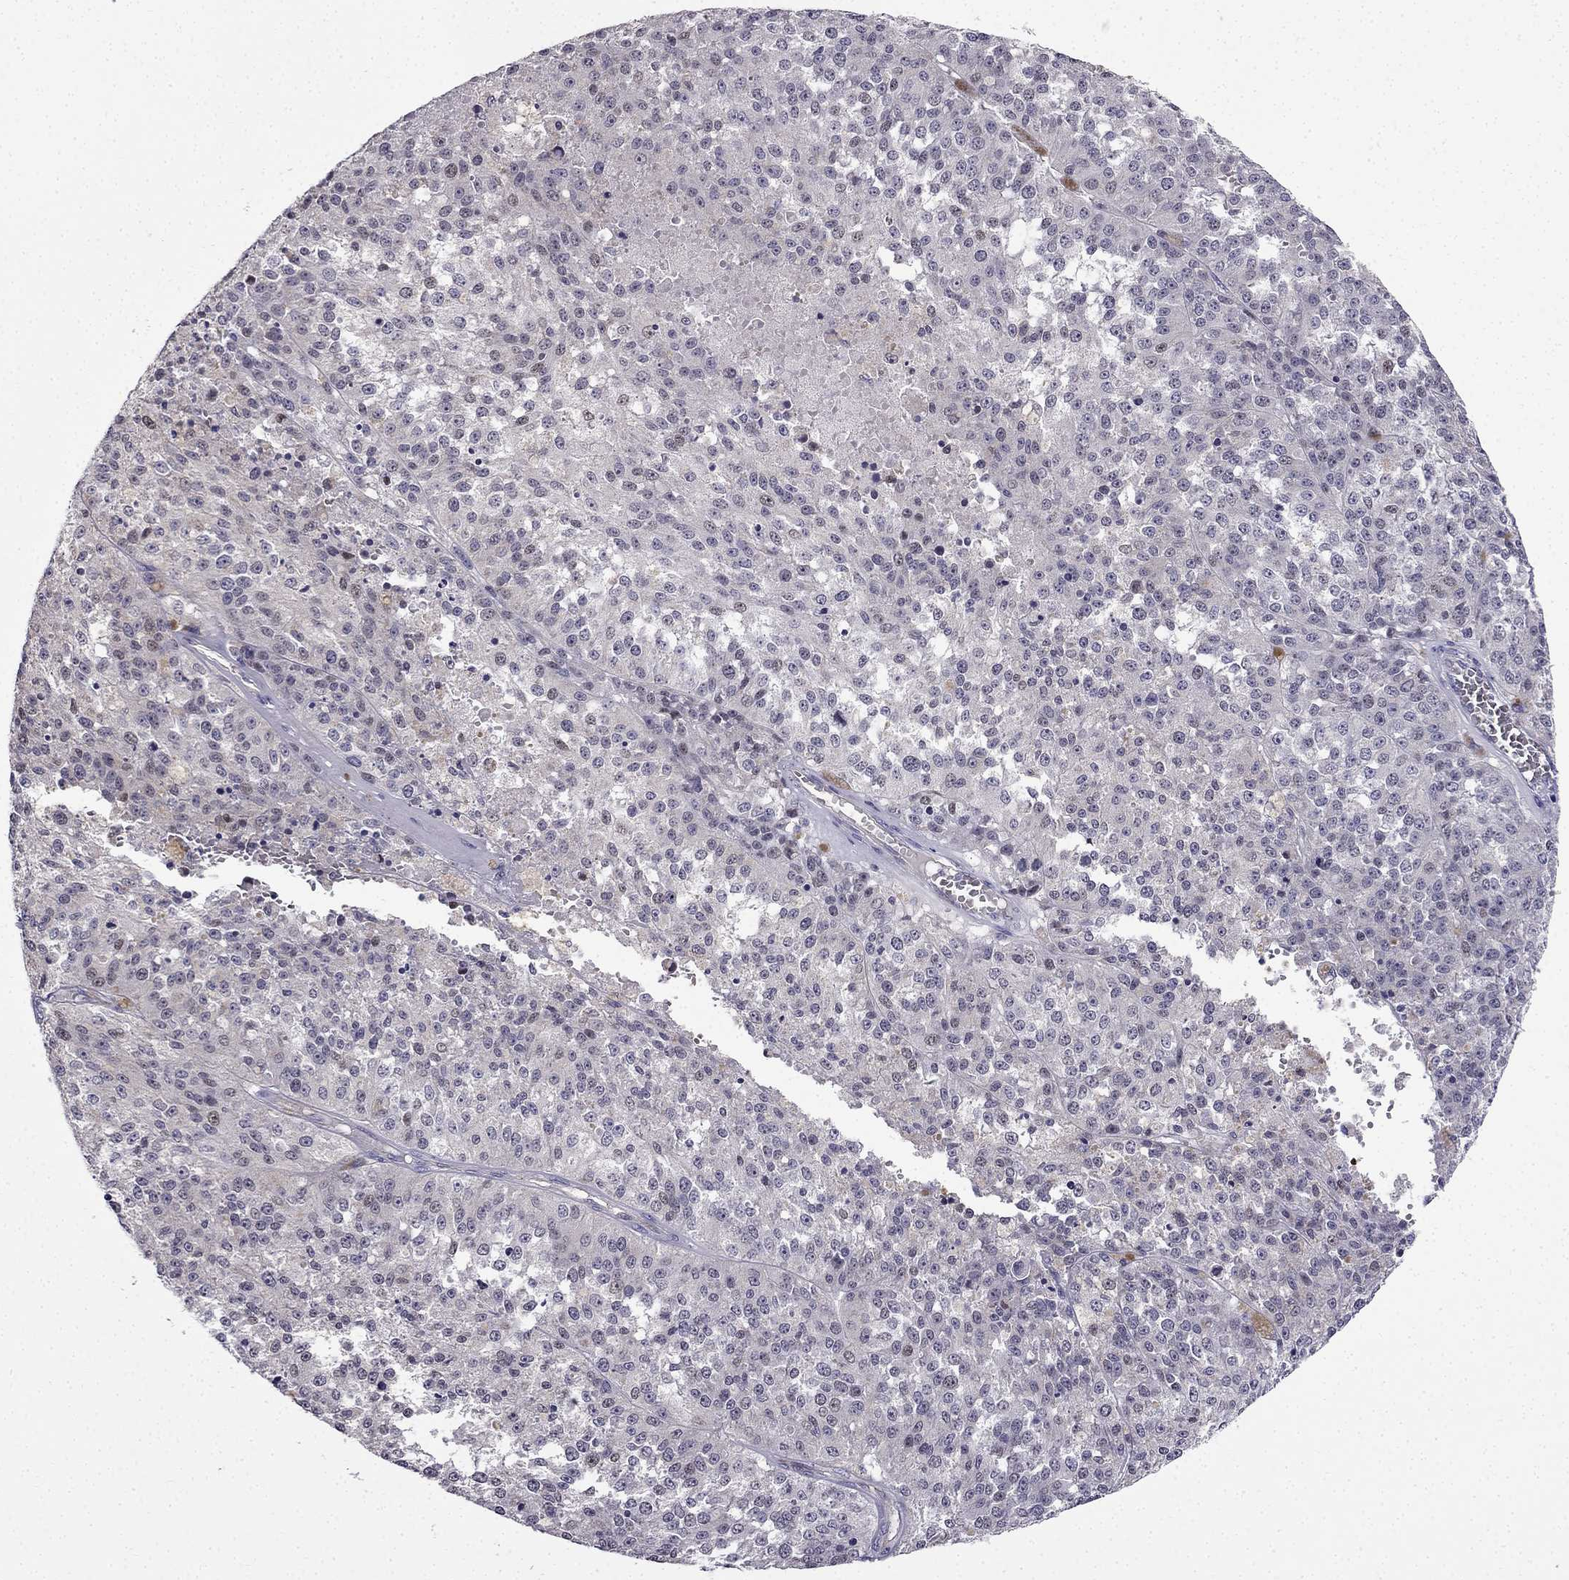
{"staining": {"intensity": "negative", "quantity": "none", "location": "none"}, "tissue": "melanoma", "cell_type": "Tumor cells", "image_type": "cancer", "snomed": [{"axis": "morphology", "description": "Malignant melanoma, Metastatic site"}, {"axis": "topography", "description": "Lymph node"}], "caption": "Human melanoma stained for a protein using immunohistochemistry demonstrates no positivity in tumor cells.", "gene": "SLC6A2", "patient": {"sex": "female", "age": 64}}